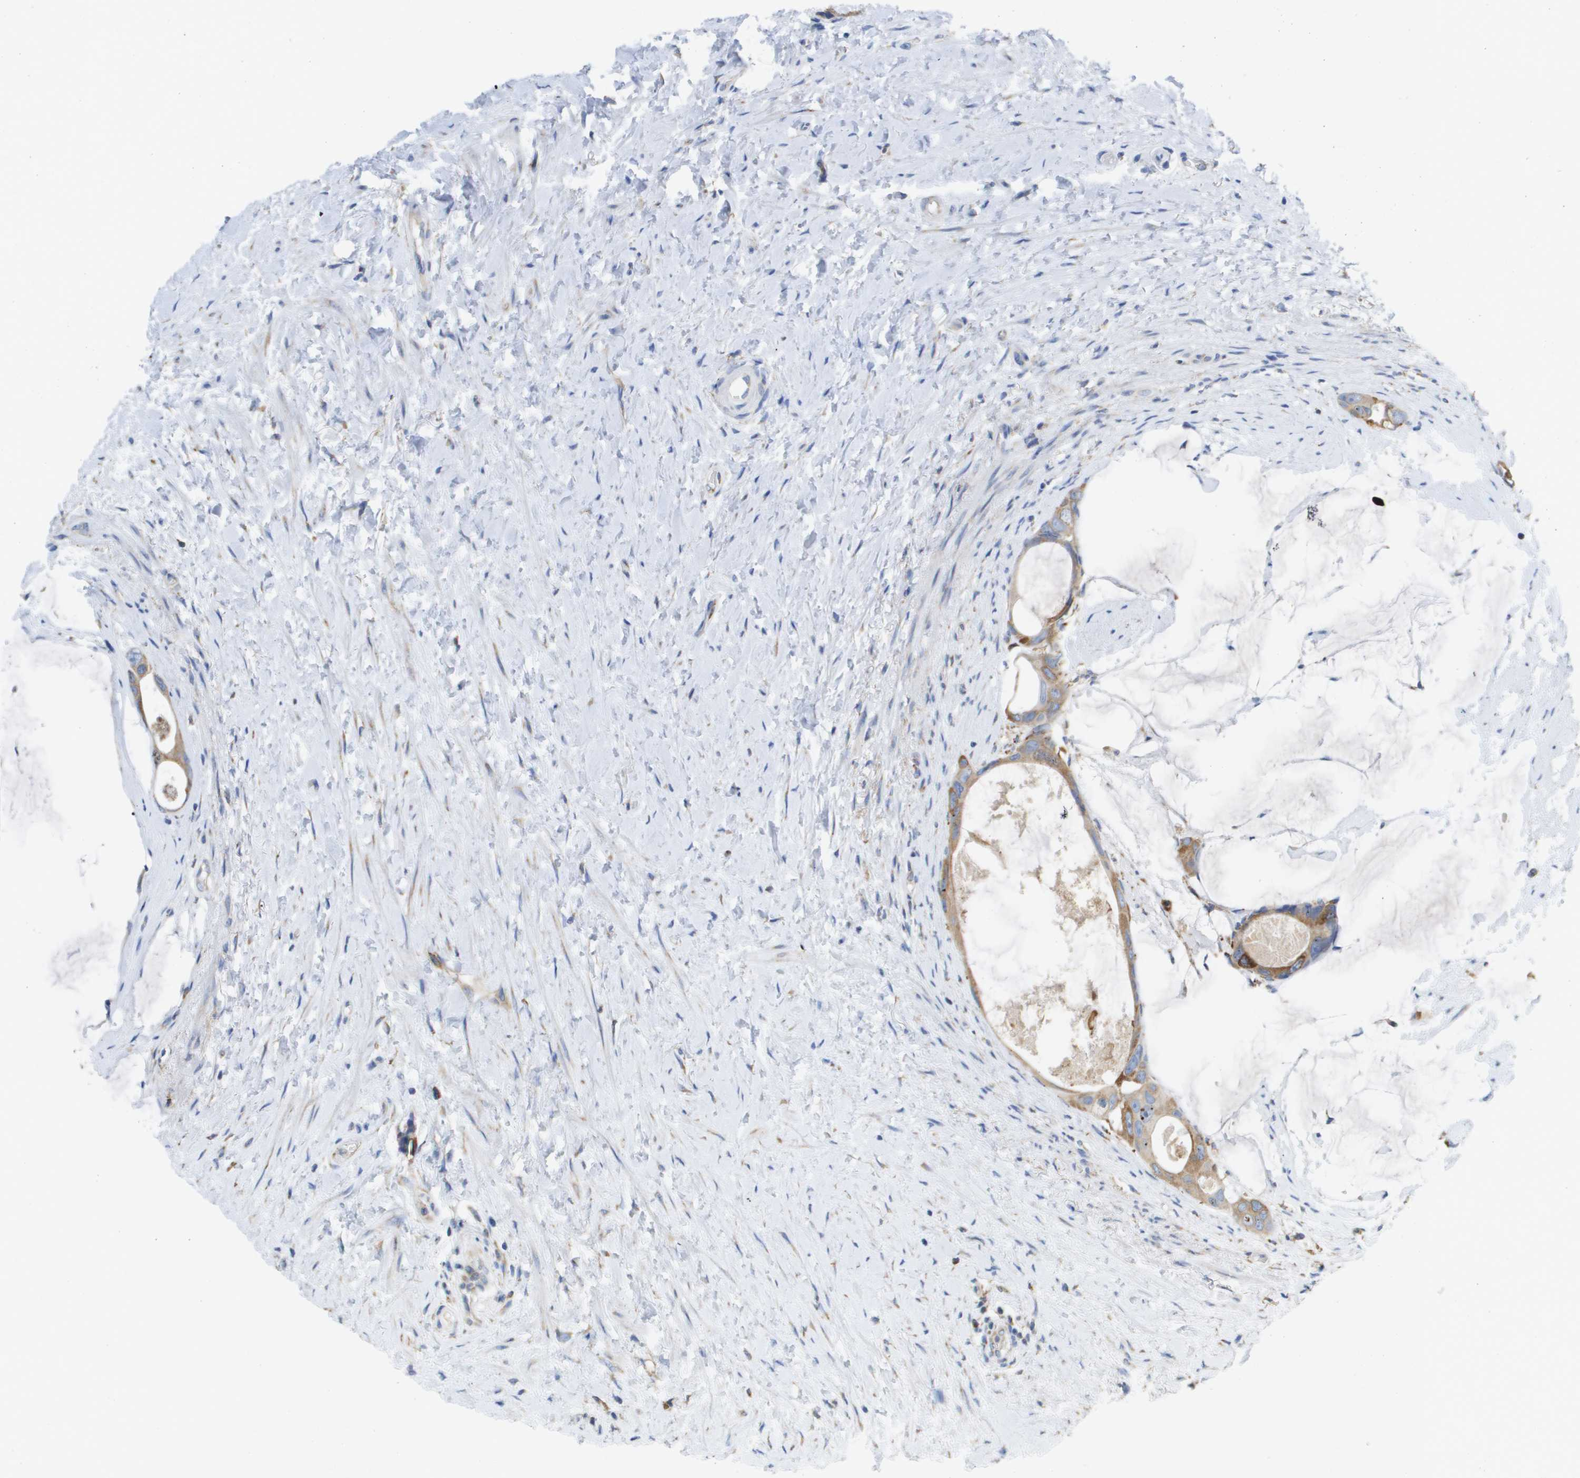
{"staining": {"intensity": "moderate", "quantity": ">75%", "location": "cytoplasmic/membranous"}, "tissue": "colorectal cancer", "cell_type": "Tumor cells", "image_type": "cancer", "snomed": [{"axis": "morphology", "description": "Adenocarcinoma, NOS"}, {"axis": "topography", "description": "Rectum"}], "caption": "Tumor cells display medium levels of moderate cytoplasmic/membranous positivity in approximately >75% of cells in human colorectal cancer.", "gene": "SDR42E1", "patient": {"sex": "male", "age": 51}}